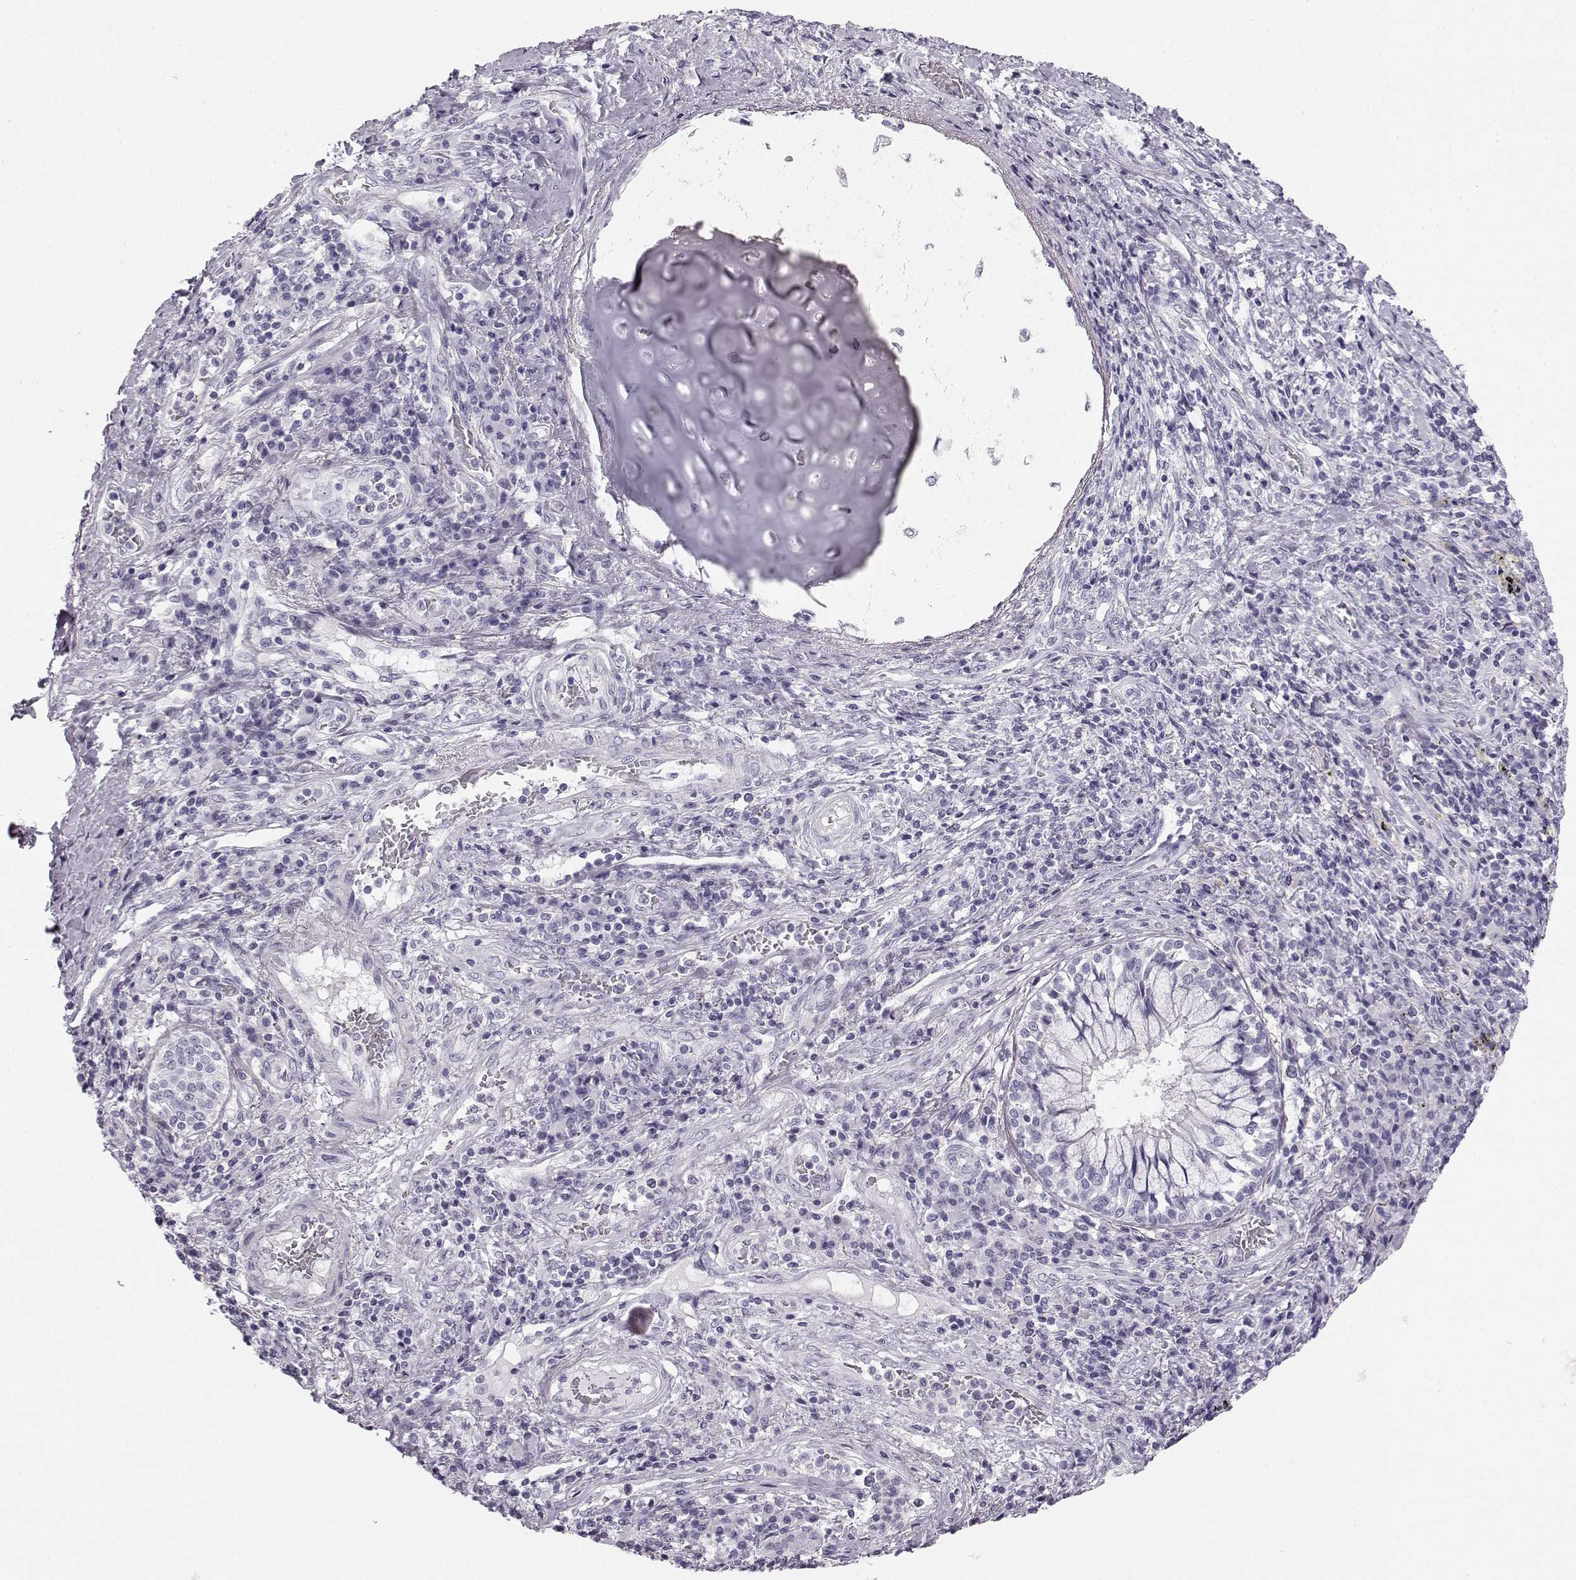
{"staining": {"intensity": "negative", "quantity": "none", "location": "none"}, "tissue": "lung cancer", "cell_type": "Tumor cells", "image_type": "cancer", "snomed": [{"axis": "morphology", "description": "Normal tissue, NOS"}, {"axis": "morphology", "description": "Squamous cell carcinoma, NOS"}, {"axis": "topography", "description": "Bronchus"}, {"axis": "topography", "description": "Lung"}], "caption": "Protein analysis of lung squamous cell carcinoma displays no significant staining in tumor cells.", "gene": "BFSP2", "patient": {"sex": "male", "age": 64}}